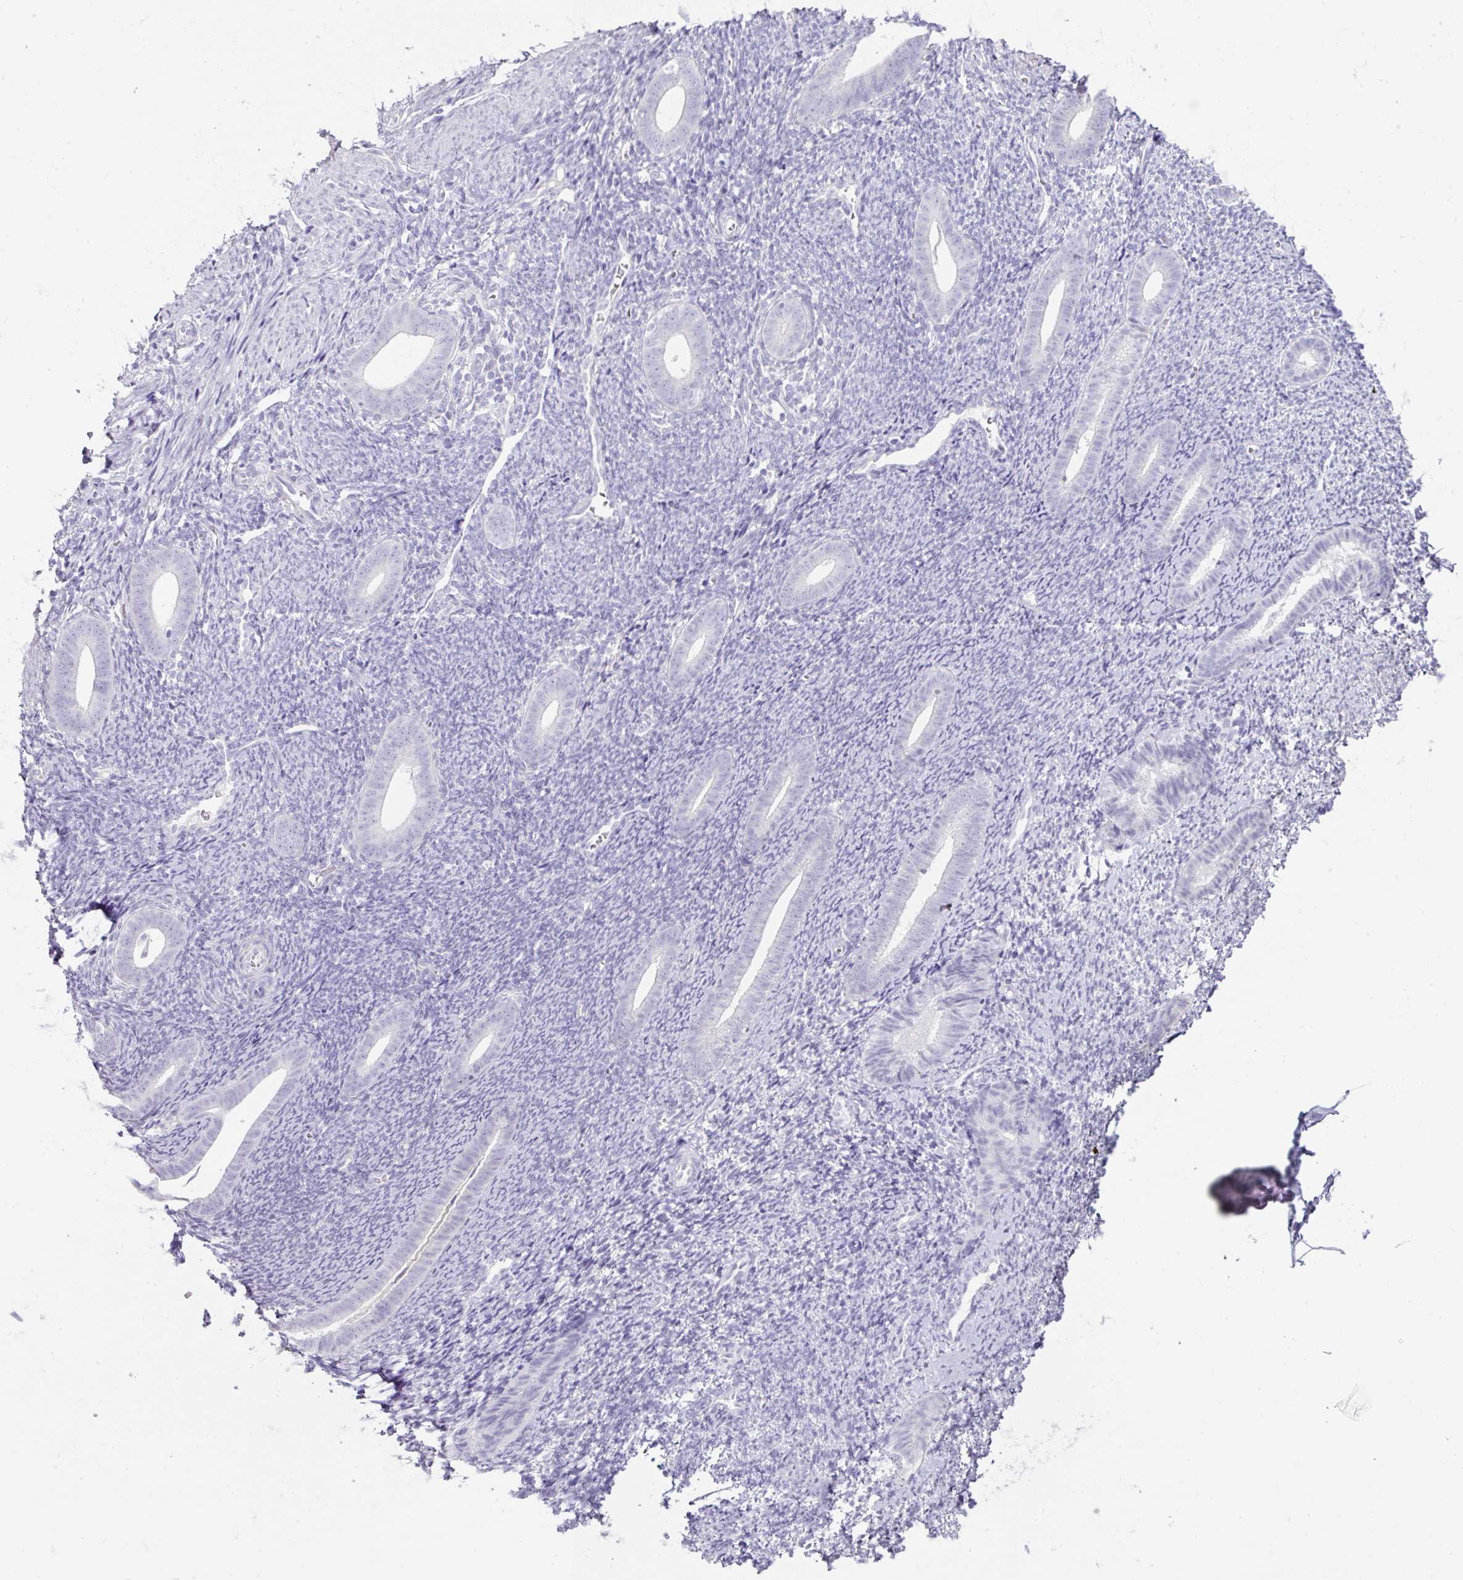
{"staining": {"intensity": "negative", "quantity": "none", "location": "none"}, "tissue": "endometrium", "cell_type": "Cells in endometrial stroma", "image_type": "normal", "snomed": [{"axis": "morphology", "description": "Normal tissue, NOS"}, {"axis": "topography", "description": "Endometrium"}], "caption": "Immunohistochemistry (IHC) image of unremarkable endometrium: human endometrium stained with DAB demonstrates no significant protein staining in cells in endometrial stroma. Nuclei are stained in blue.", "gene": "SLC2A2", "patient": {"sex": "female", "age": 39}}